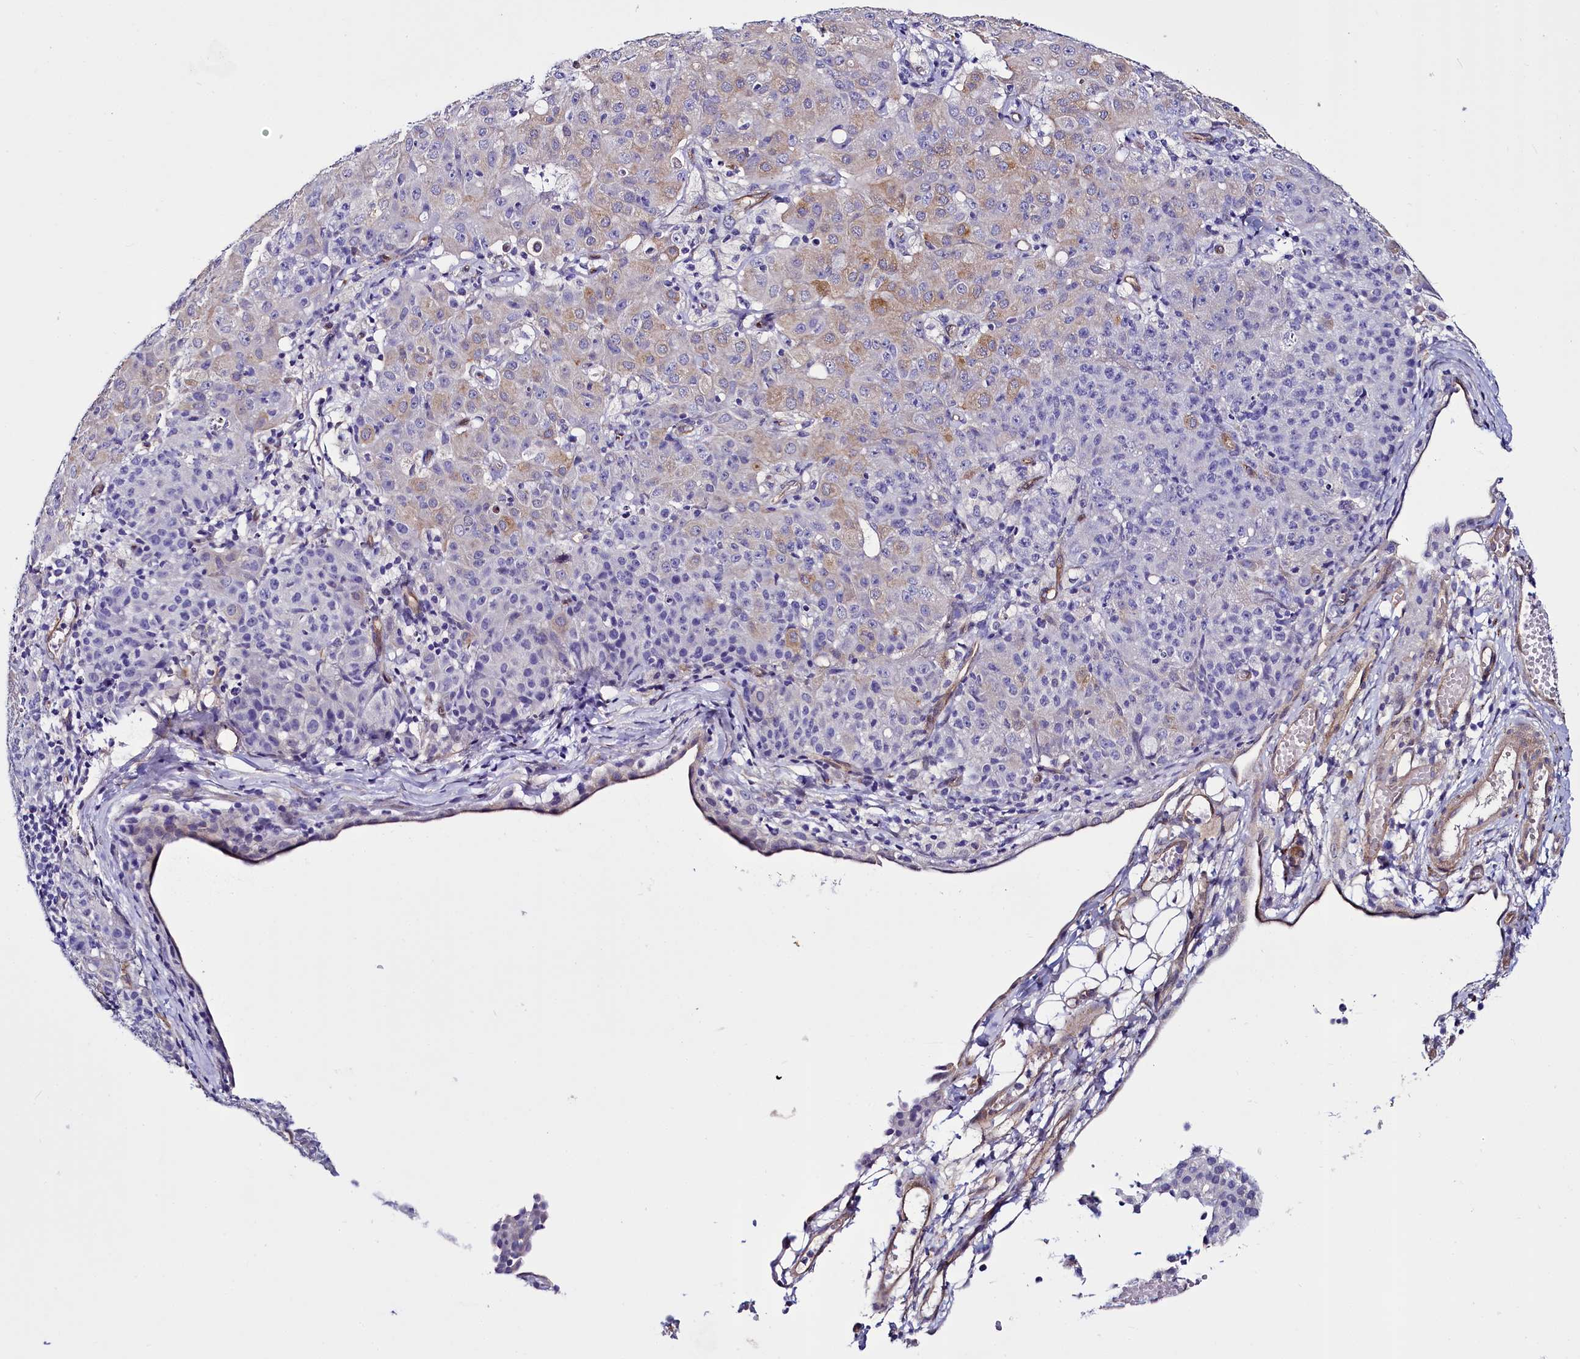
{"staining": {"intensity": "moderate", "quantity": "<25%", "location": "cytoplasmic/membranous"}, "tissue": "ovarian cancer", "cell_type": "Tumor cells", "image_type": "cancer", "snomed": [{"axis": "morphology", "description": "Carcinoma, endometroid"}, {"axis": "topography", "description": "Ovary"}], "caption": "Protein expression analysis of ovarian endometroid carcinoma shows moderate cytoplasmic/membranous expression in approximately <25% of tumor cells.", "gene": "STXBP1", "patient": {"sex": "female", "age": 42}}